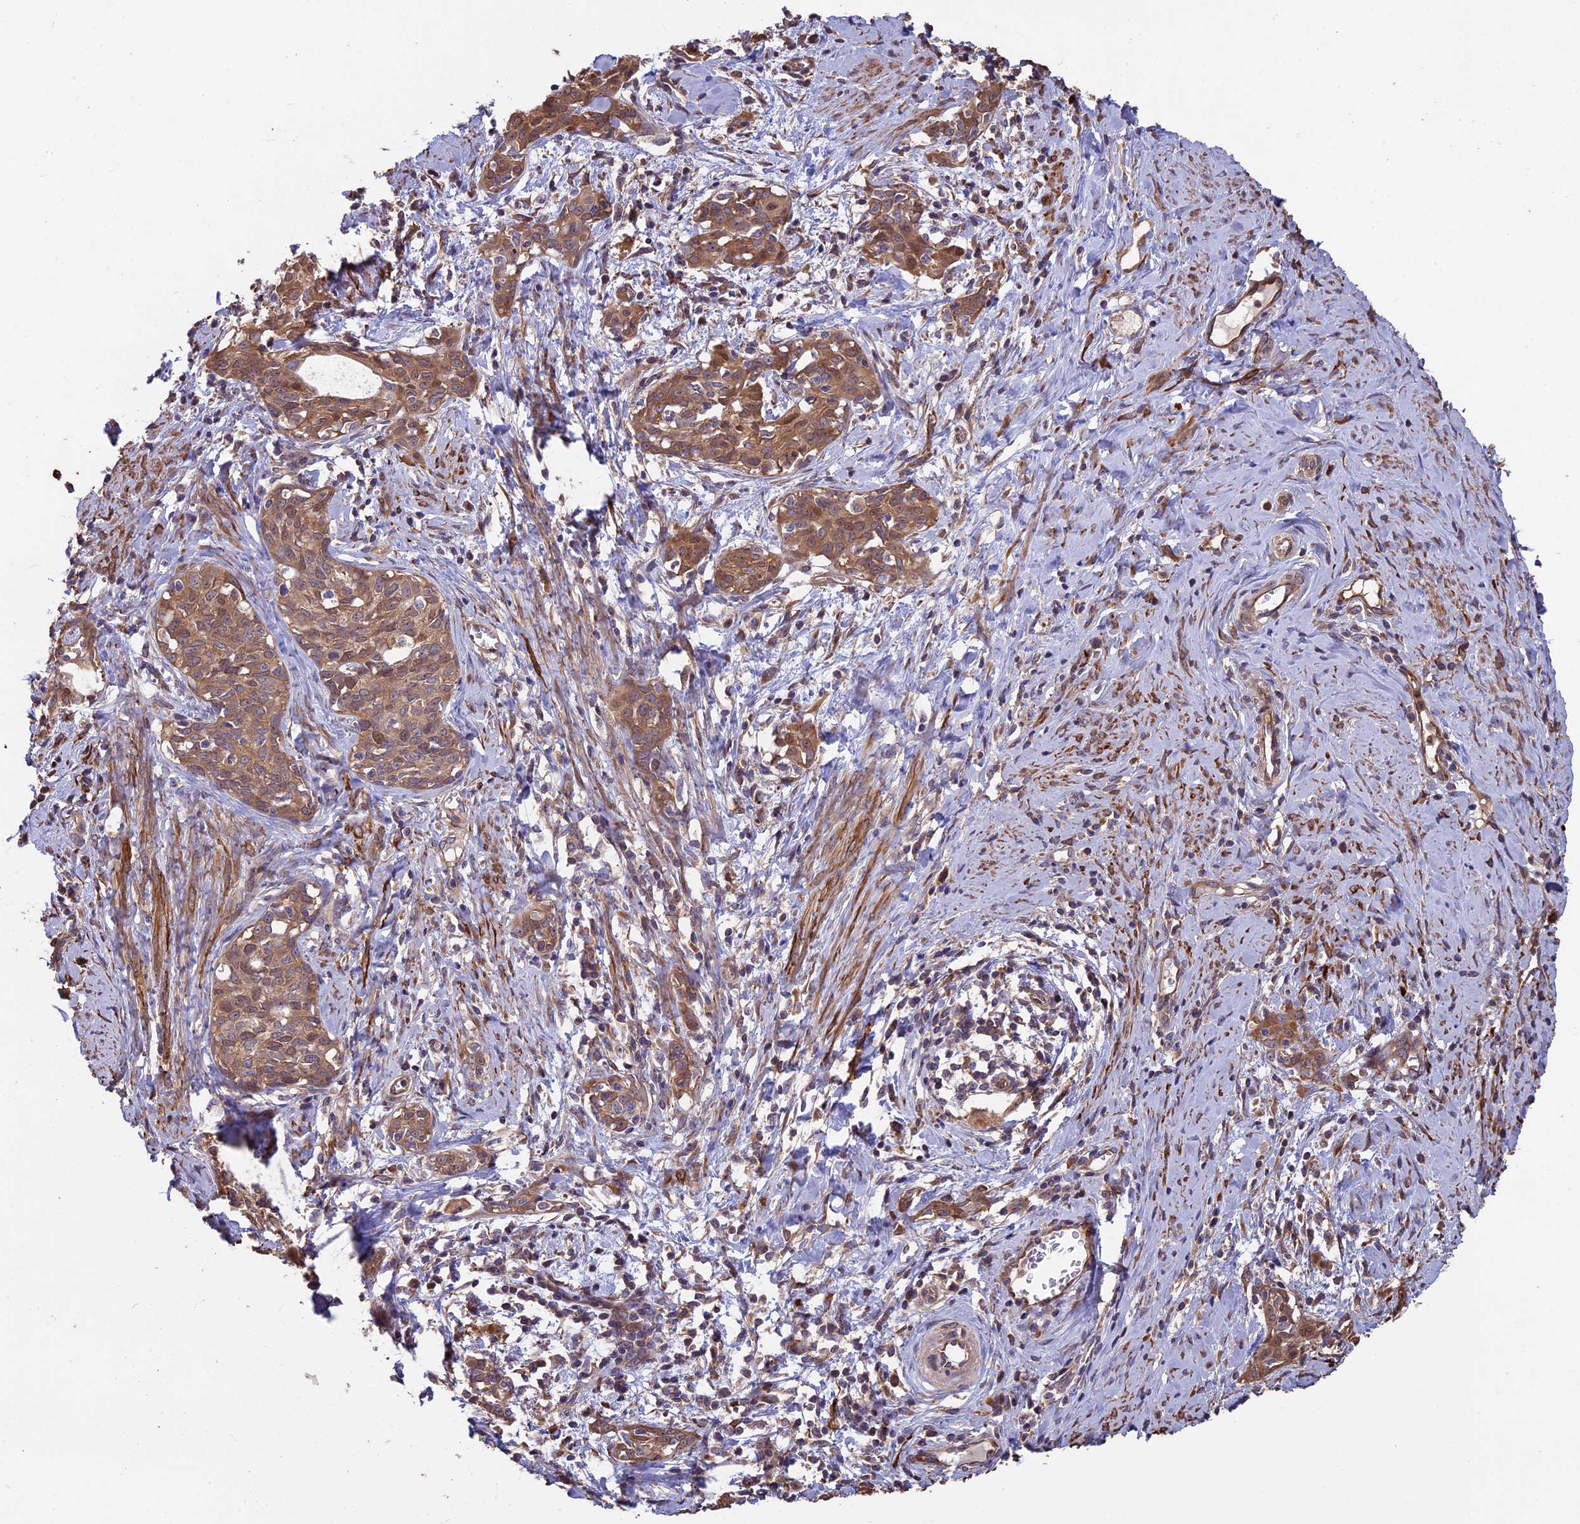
{"staining": {"intensity": "moderate", "quantity": ">75%", "location": "cytoplasmic/membranous"}, "tissue": "cervical cancer", "cell_type": "Tumor cells", "image_type": "cancer", "snomed": [{"axis": "morphology", "description": "Squamous cell carcinoma, NOS"}, {"axis": "topography", "description": "Cervix"}], "caption": "Human cervical cancer (squamous cell carcinoma) stained with a brown dye displays moderate cytoplasmic/membranous positive positivity in approximately >75% of tumor cells.", "gene": "VWA3A", "patient": {"sex": "female", "age": 52}}